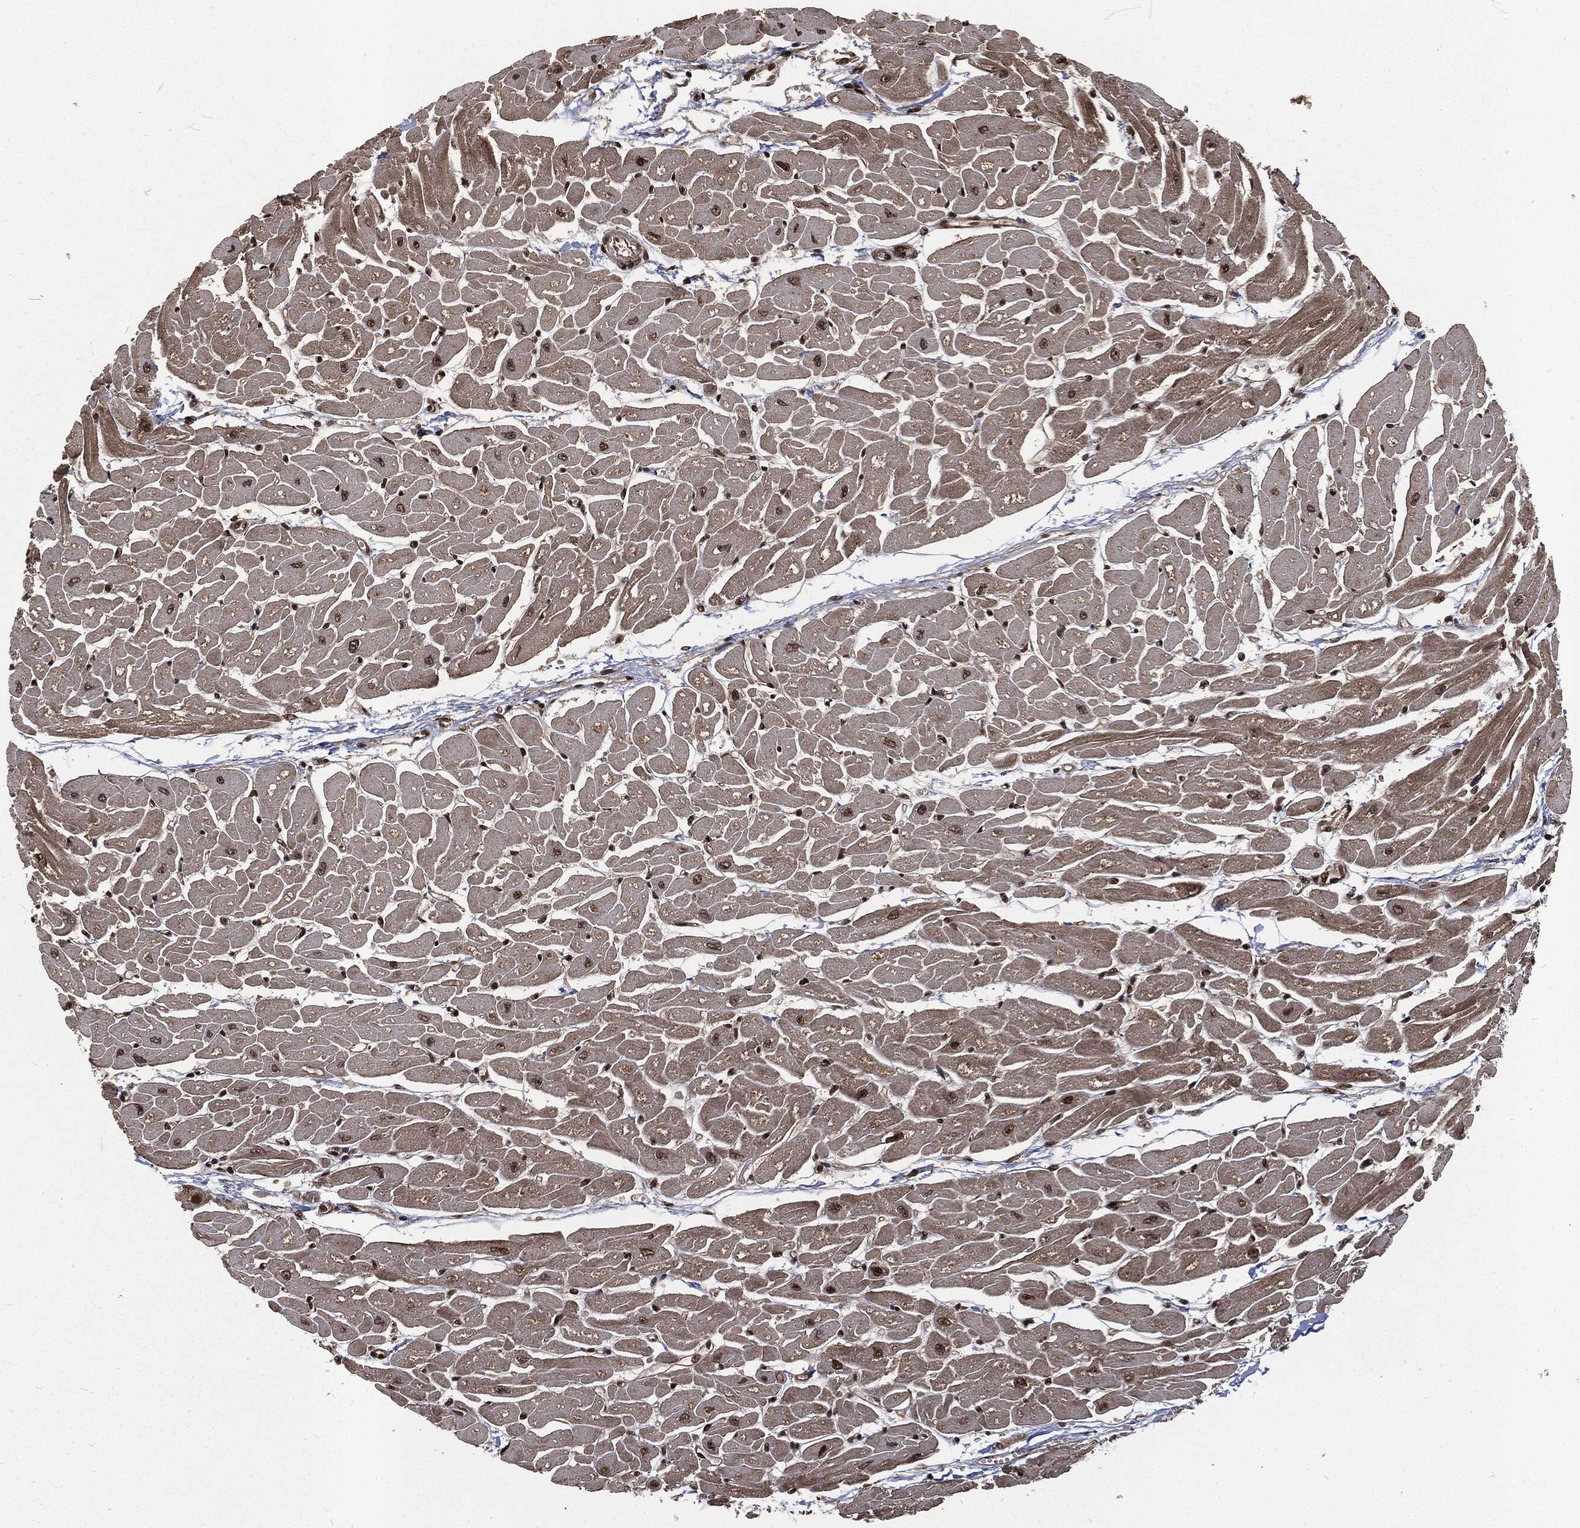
{"staining": {"intensity": "strong", "quantity": "25%-75%", "location": "cytoplasmic/membranous,nuclear"}, "tissue": "heart muscle", "cell_type": "Cardiomyocytes", "image_type": "normal", "snomed": [{"axis": "morphology", "description": "Normal tissue, NOS"}, {"axis": "topography", "description": "Heart"}], "caption": "Protein positivity by immunohistochemistry (IHC) displays strong cytoplasmic/membranous,nuclear positivity in approximately 25%-75% of cardiomyocytes in unremarkable heart muscle.", "gene": "NGRN", "patient": {"sex": "male", "age": 57}}